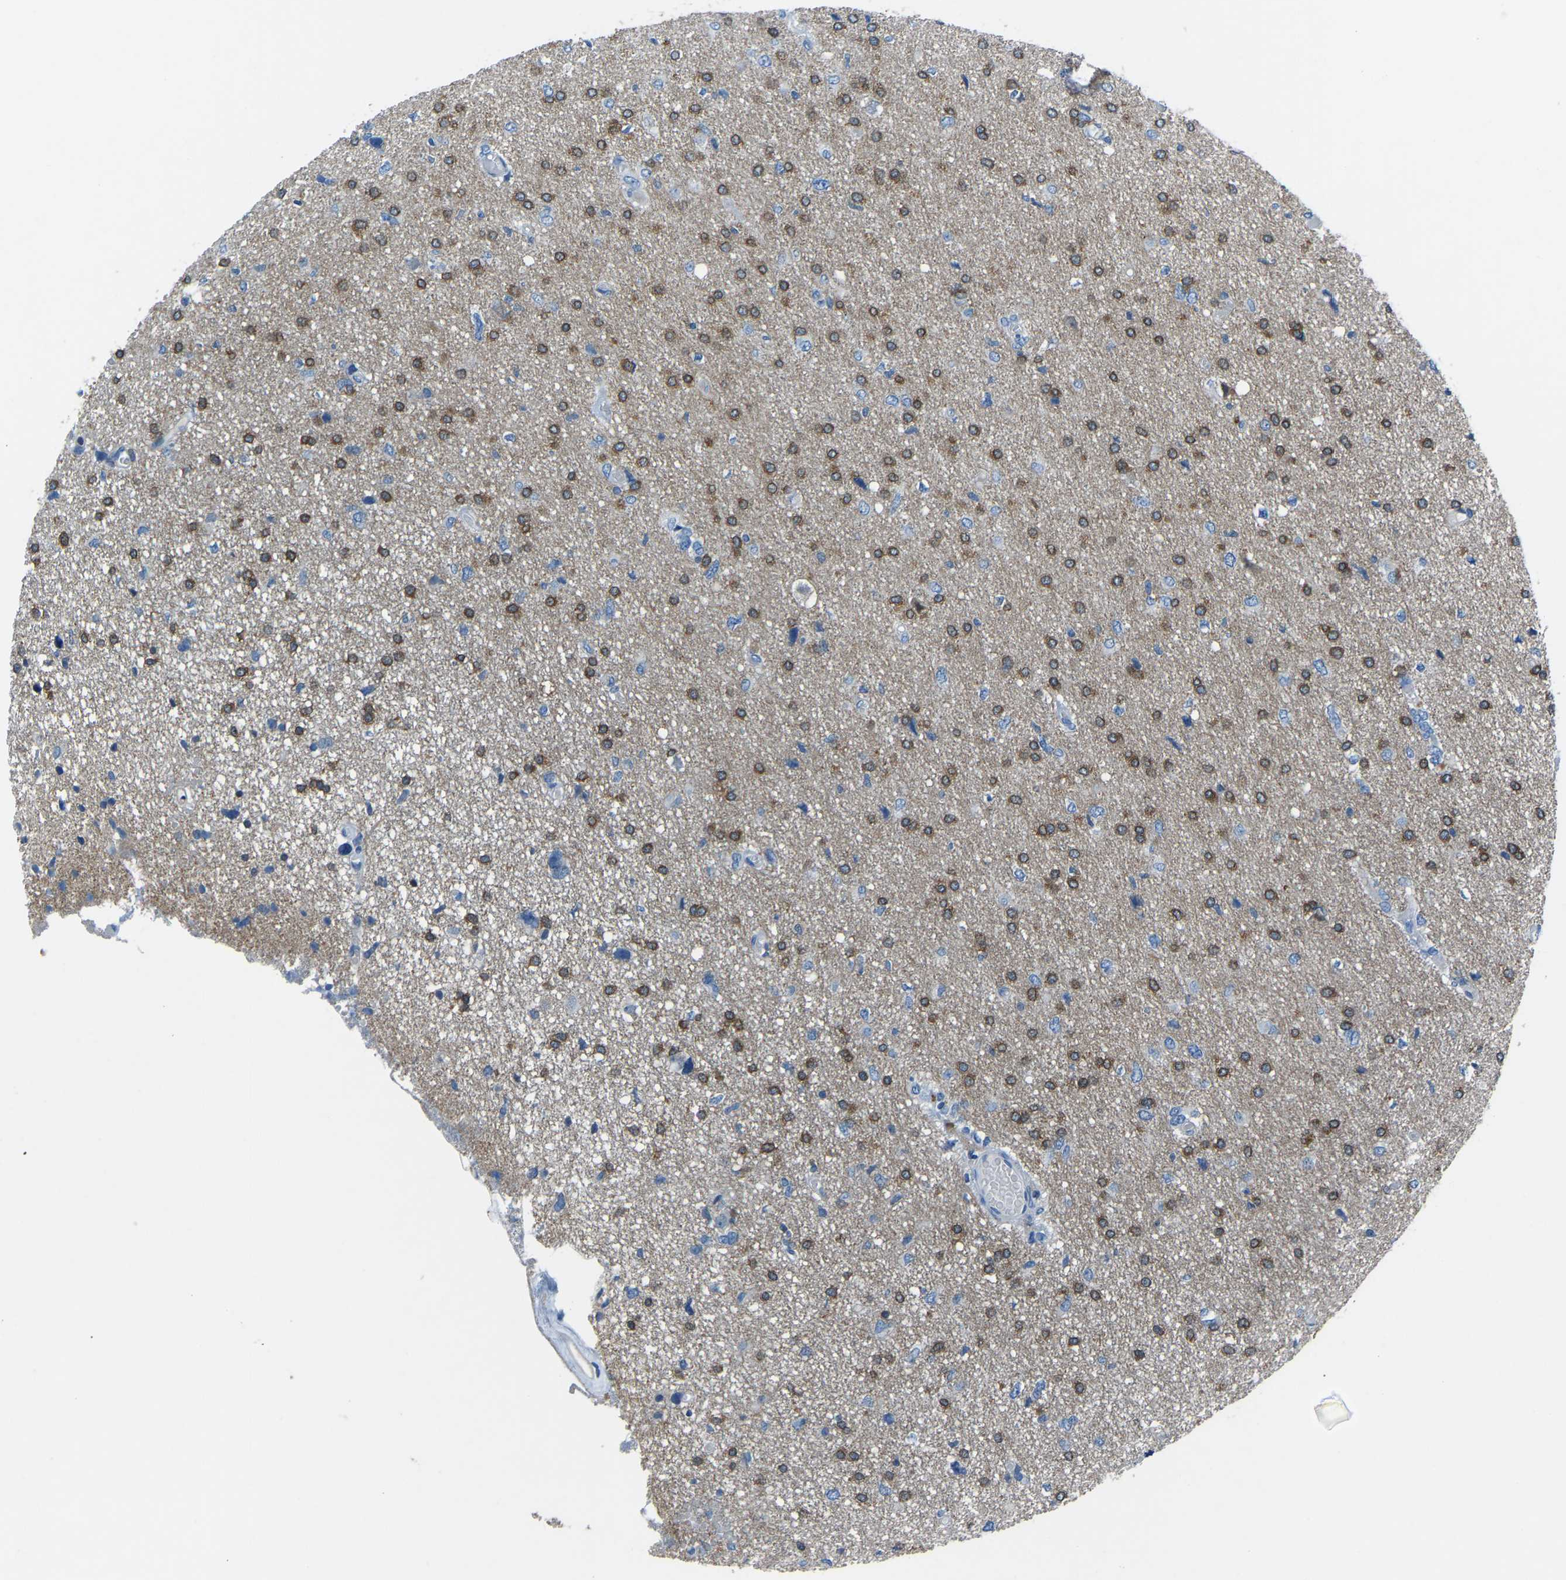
{"staining": {"intensity": "moderate", "quantity": "25%-75%", "location": "cytoplasmic/membranous"}, "tissue": "glioma", "cell_type": "Tumor cells", "image_type": "cancer", "snomed": [{"axis": "morphology", "description": "Glioma, malignant, High grade"}, {"axis": "topography", "description": "Brain"}], "caption": "Protein staining of glioma tissue demonstrates moderate cytoplasmic/membranous staining in approximately 25%-75% of tumor cells. The protein of interest is shown in brown color, while the nuclei are stained blue.", "gene": "XIRP1", "patient": {"sex": "female", "age": 59}}